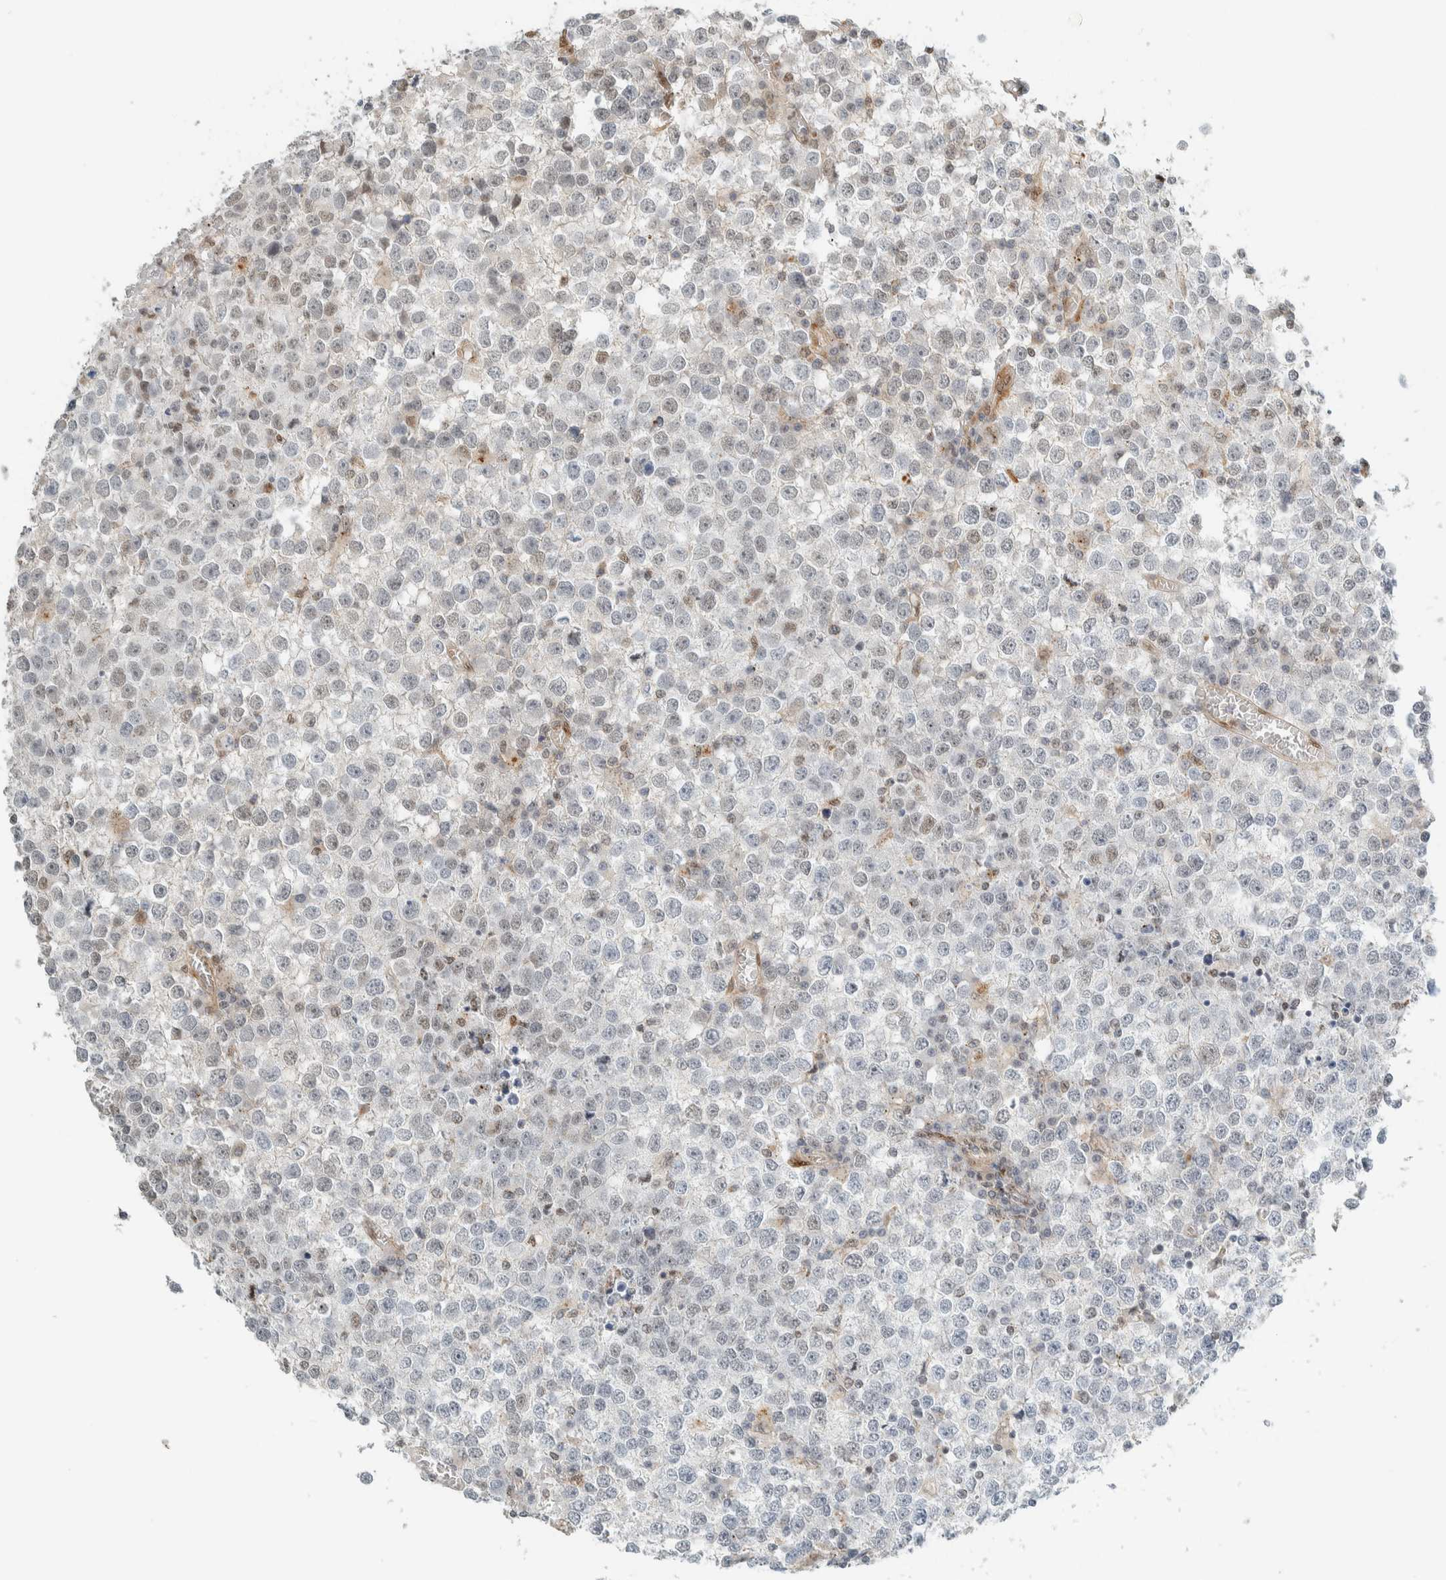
{"staining": {"intensity": "weak", "quantity": "<25%", "location": "nuclear"}, "tissue": "testis cancer", "cell_type": "Tumor cells", "image_type": "cancer", "snomed": [{"axis": "morphology", "description": "Seminoma, NOS"}, {"axis": "topography", "description": "Testis"}], "caption": "A photomicrograph of testis seminoma stained for a protein reveals no brown staining in tumor cells.", "gene": "TFE3", "patient": {"sex": "male", "age": 65}}